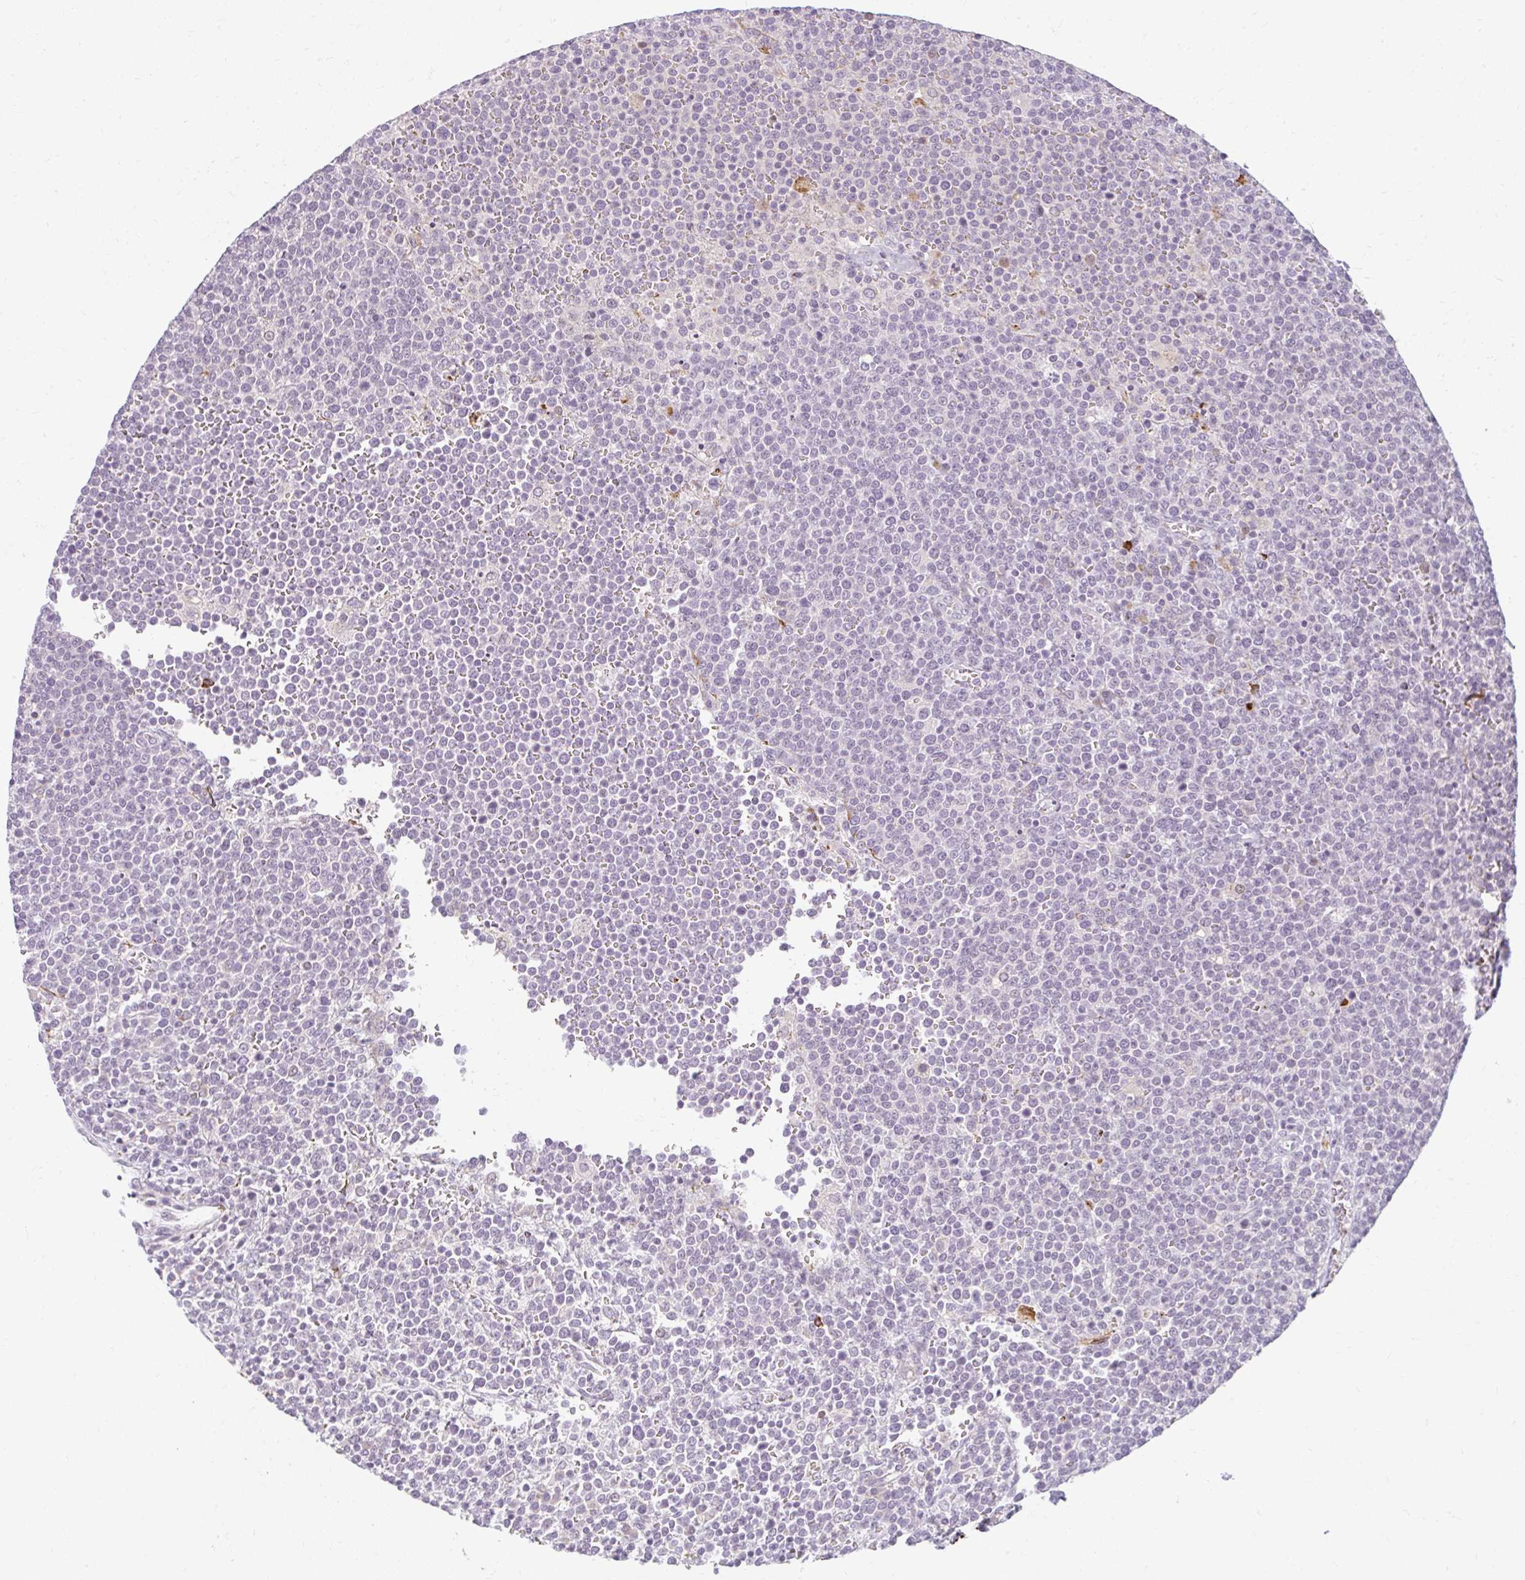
{"staining": {"intensity": "negative", "quantity": "none", "location": "none"}, "tissue": "lymphoma", "cell_type": "Tumor cells", "image_type": "cancer", "snomed": [{"axis": "morphology", "description": "Malignant lymphoma, non-Hodgkin's type, High grade"}, {"axis": "topography", "description": "Lymph node"}], "caption": "Lymphoma was stained to show a protein in brown. There is no significant staining in tumor cells. (Stains: DAB (3,3'-diaminobenzidine) IHC with hematoxylin counter stain, Microscopy: brightfield microscopy at high magnification).", "gene": "ZFYVE26", "patient": {"sex": "male", "age": 61}}